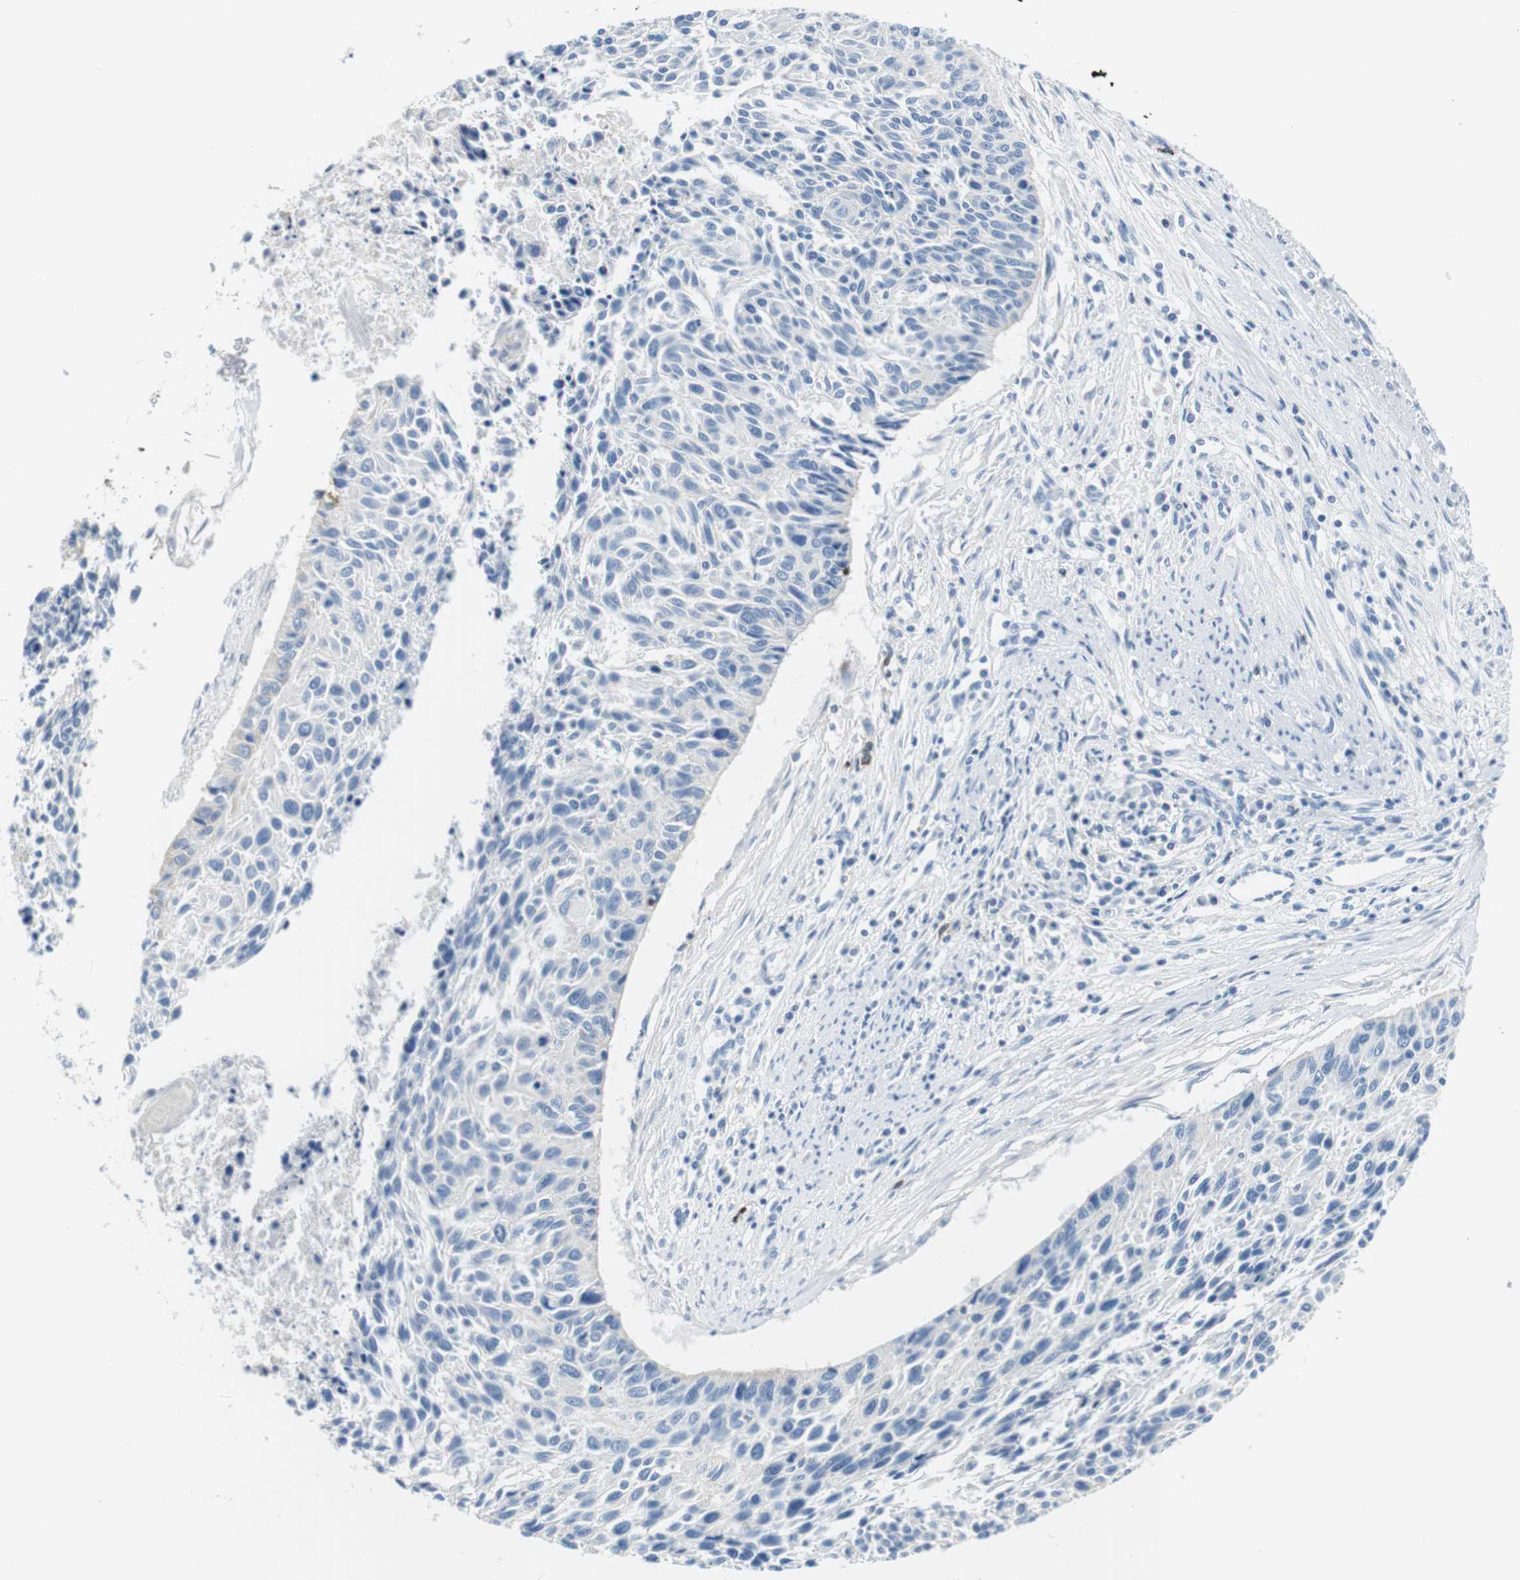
{"staining": {"intensity": "negative", "quantity": "none", "location": "none"}, "tissue": "cervical cancer", "cell_type": "Tumor cells", "image_type": "cancer", "snomed": [{"axis": "morphology", "description": "Squamous cell carcinoma, NOS"}, {"axis": "topography", "description": "Cervix"}], "caption": "Immunohistochemistry (IHC) micrograph of cervical cancer stained for a protein (brown), which demonstrates no positivity in tumor cells. (IHC, brightfield microscopy, high magnification).", "gene": "TNFRSF4", "patient": {"sex": "female", "age": 55}}